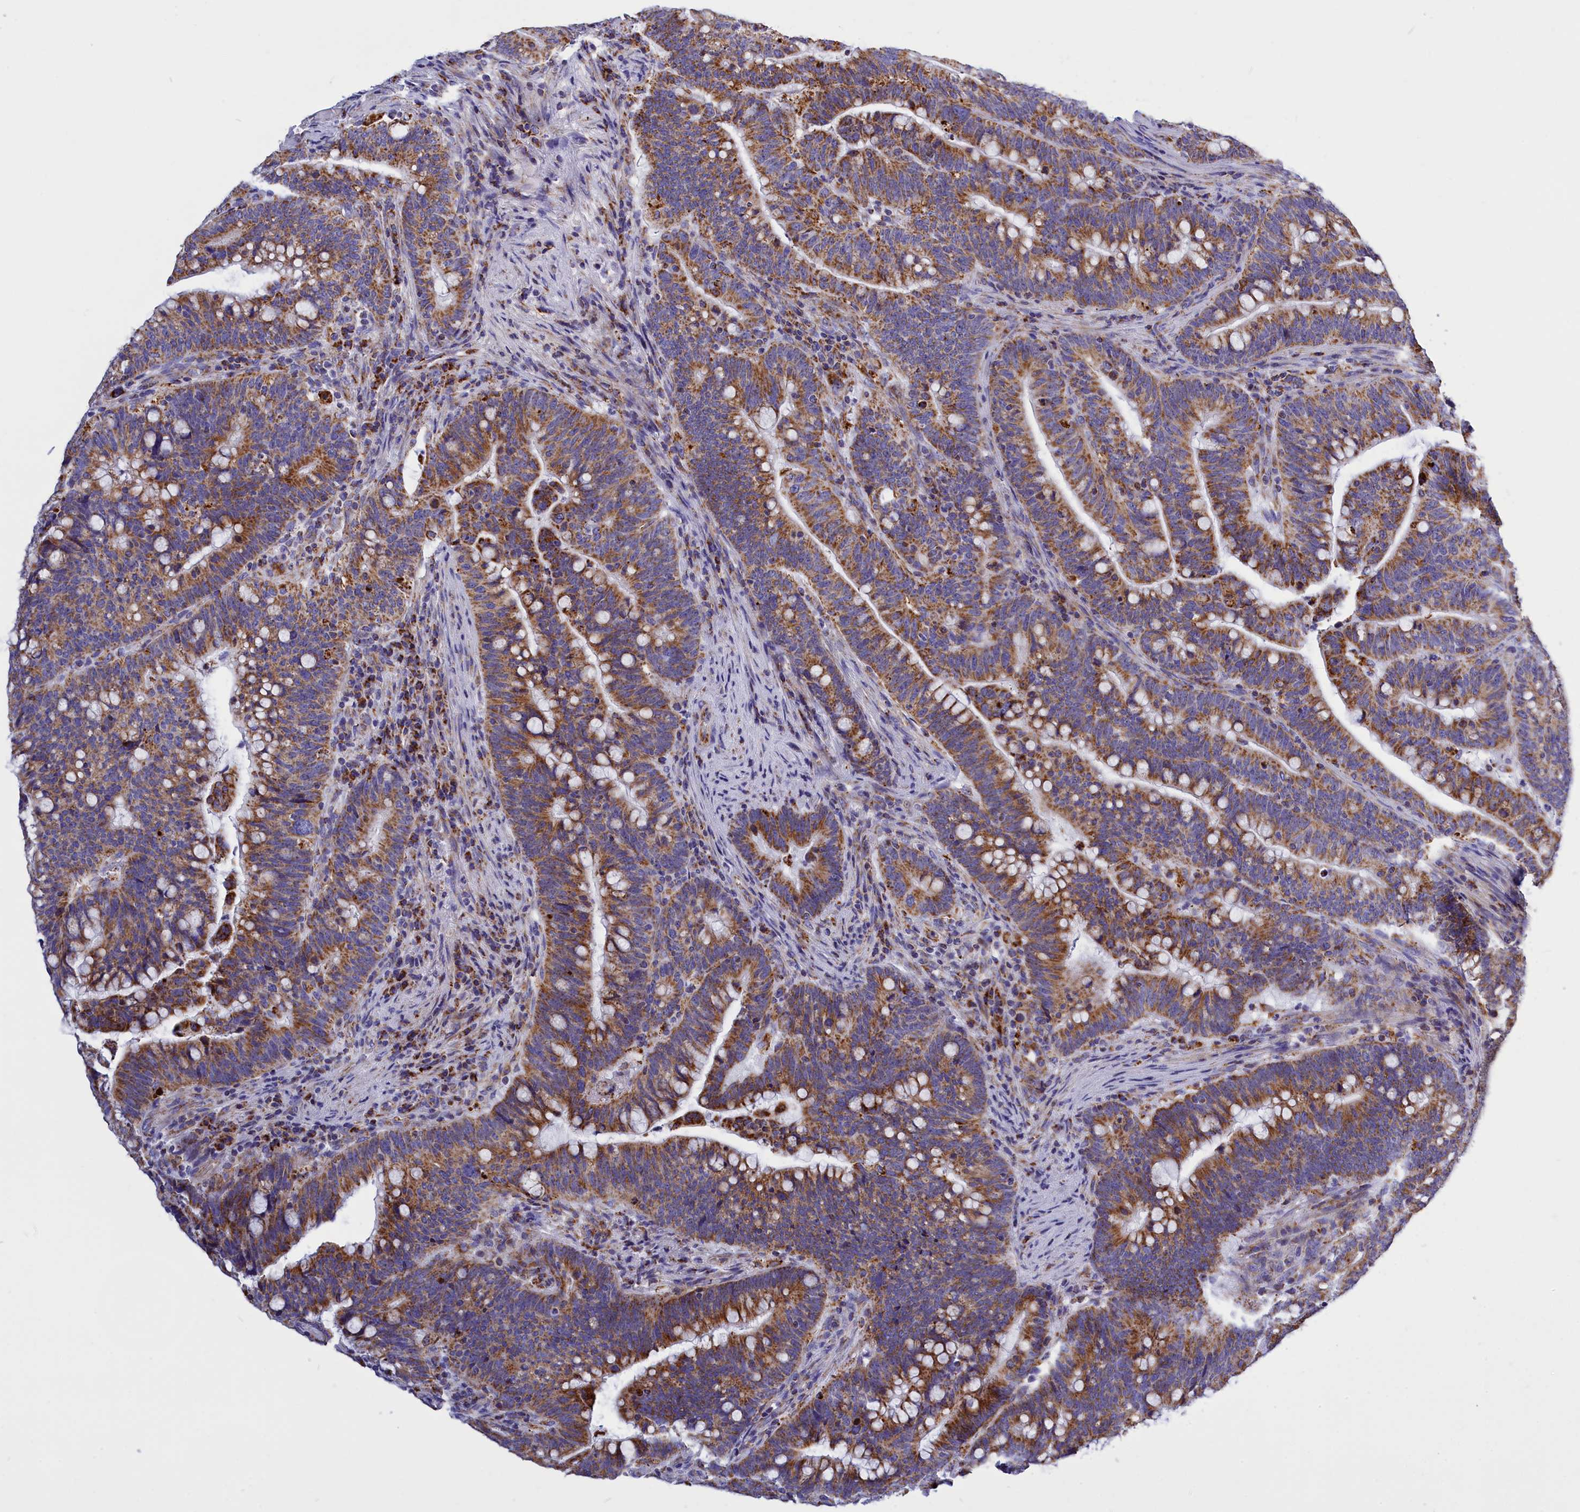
{"staining": {"intensity": "moderate", "quantity": ">75%", "location": "cytoplasmic/membranous"}, "tissue": "colorectal cancer", "cell_type": "Tumor cells", "image_type": "cancer", "snomed": [{"axis": "morphology", "description": "Normal tissue, NOS"}, {"axis": "morphology", "description": "Adenocarcinoma, NOS"}, {"axis": "topography", "description": "Colon"}], "caption": "Approximately >75% of tumor cells in human colorectal adenocarcinoma exhibit moderate cytoplasmic/membranous protein expression as visualized by brown immunohistochemical staining.", "gene": "VDAC2", "patient": {"sex": "female", "age": 66}}